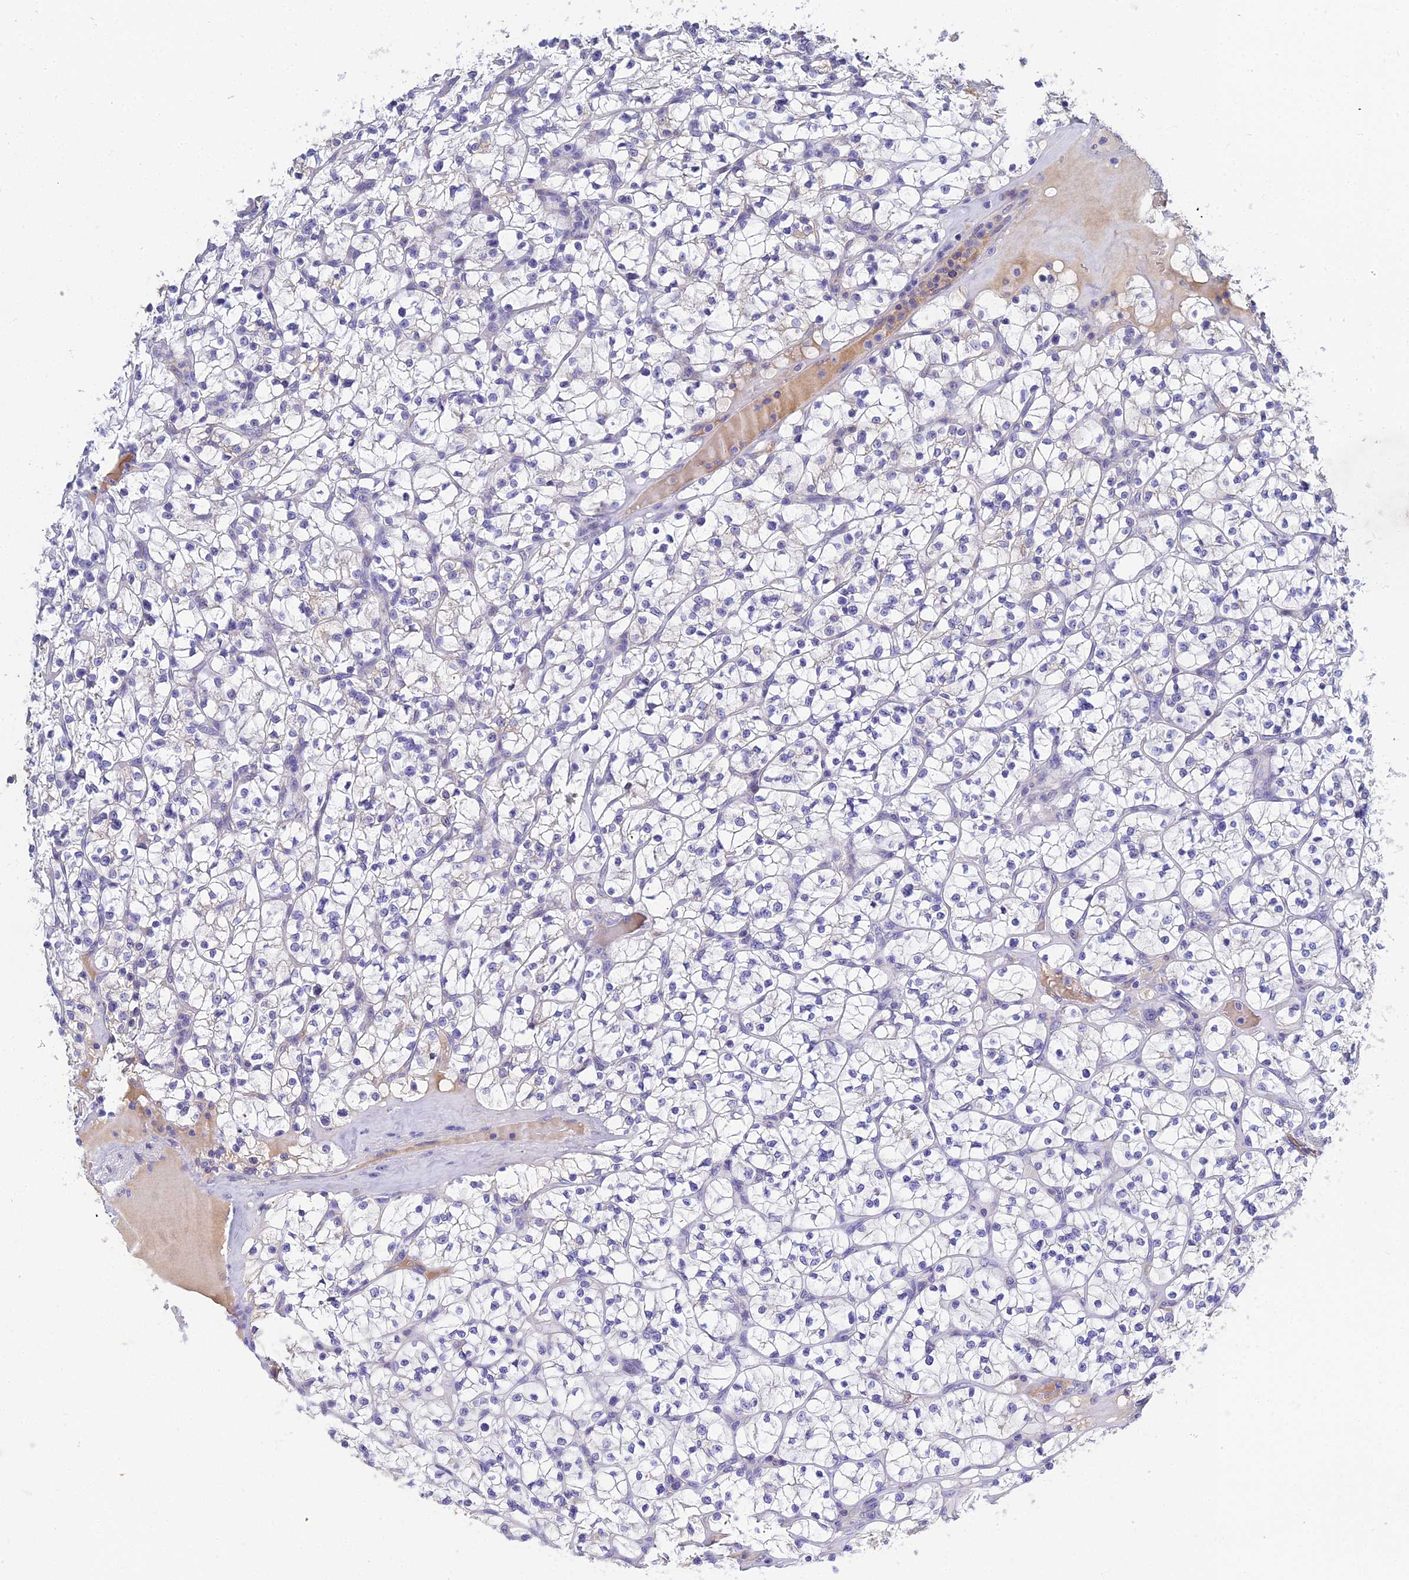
{"staining": {"intensity": "negative", "quantity": "none", "location": "none"}, "tissue": "renal cancer", "cell_type": "Tumor cells", "image_type": "cancer", "snomed": [{"axis": "morphology", "description": "Adenocarcinoma, NOS"}, {"axis": "topography", "description": "Kidney"}], "caption": "Tumor cells show no significant protein expression in renal cancer (adenocarcinoma).", "gene": "ZXDA", "patient": {"sex": "female", "age": 64}}